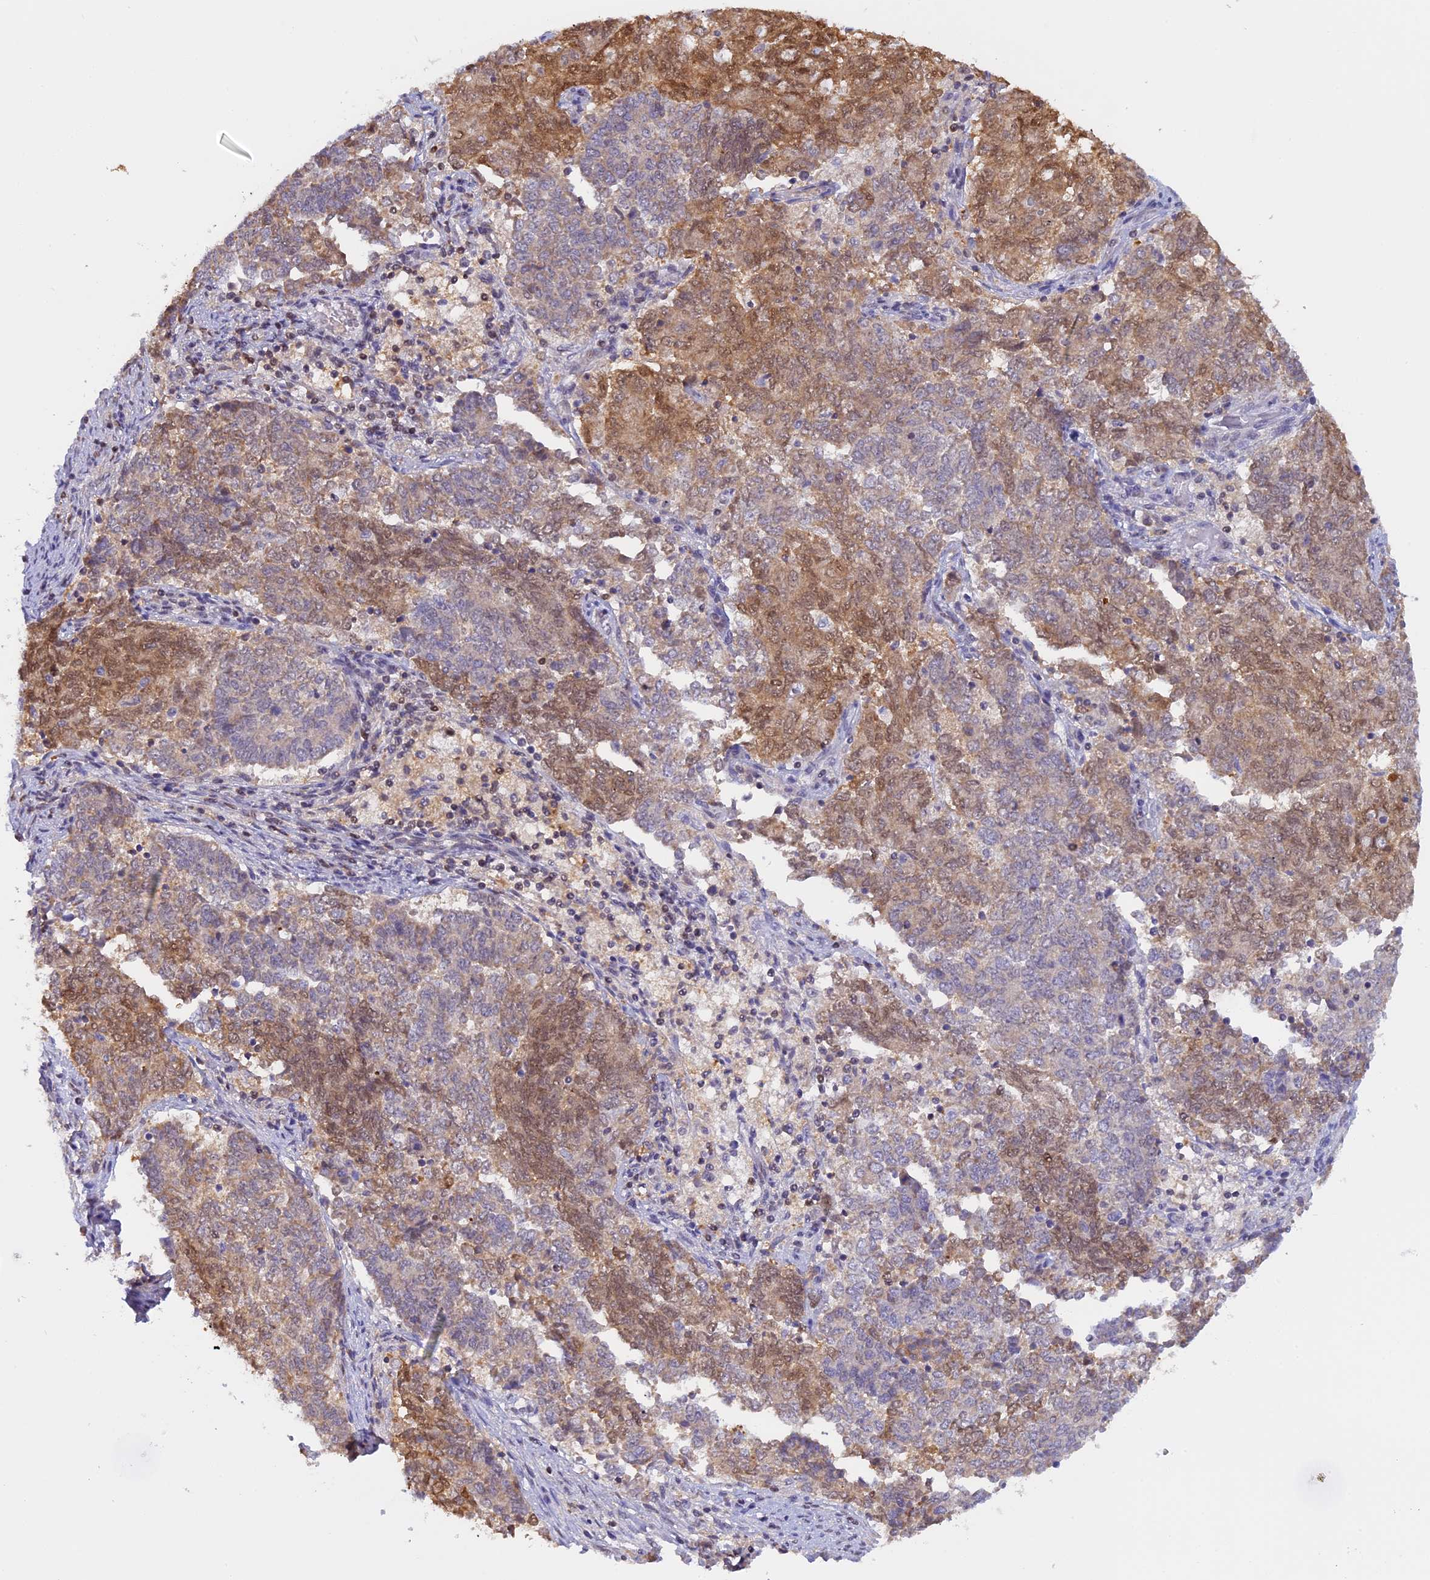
{"staining": {"intensity": "moderate", "quantity": "25%-75%", "location": "cytoplasmic/membranous,nuclear"}, "tissue": "endometrial cancer", "cell_type": "Tumor cells", "image_type": "cancer", "snomed": [{"axis": "morphology", "description": "Adenocarcinoma, NOS"}, {"axis": "topography", "description": "Endometrium"}], "caption": "Immunohistochemistry of endometrial adenocarcinoma reveals medium levels of moderate cytoplasmic/membranous and nuclear positivity in approximately 25%-75% of tumor cells. (Stains: DAB (3,3'-diaminobenzidine) in brown, nuclei in blue, Microscopy: brightfield microscopy at high magnification).", "gene": "IZUMO2", "patient": {"sex": "female", "age": 80}}